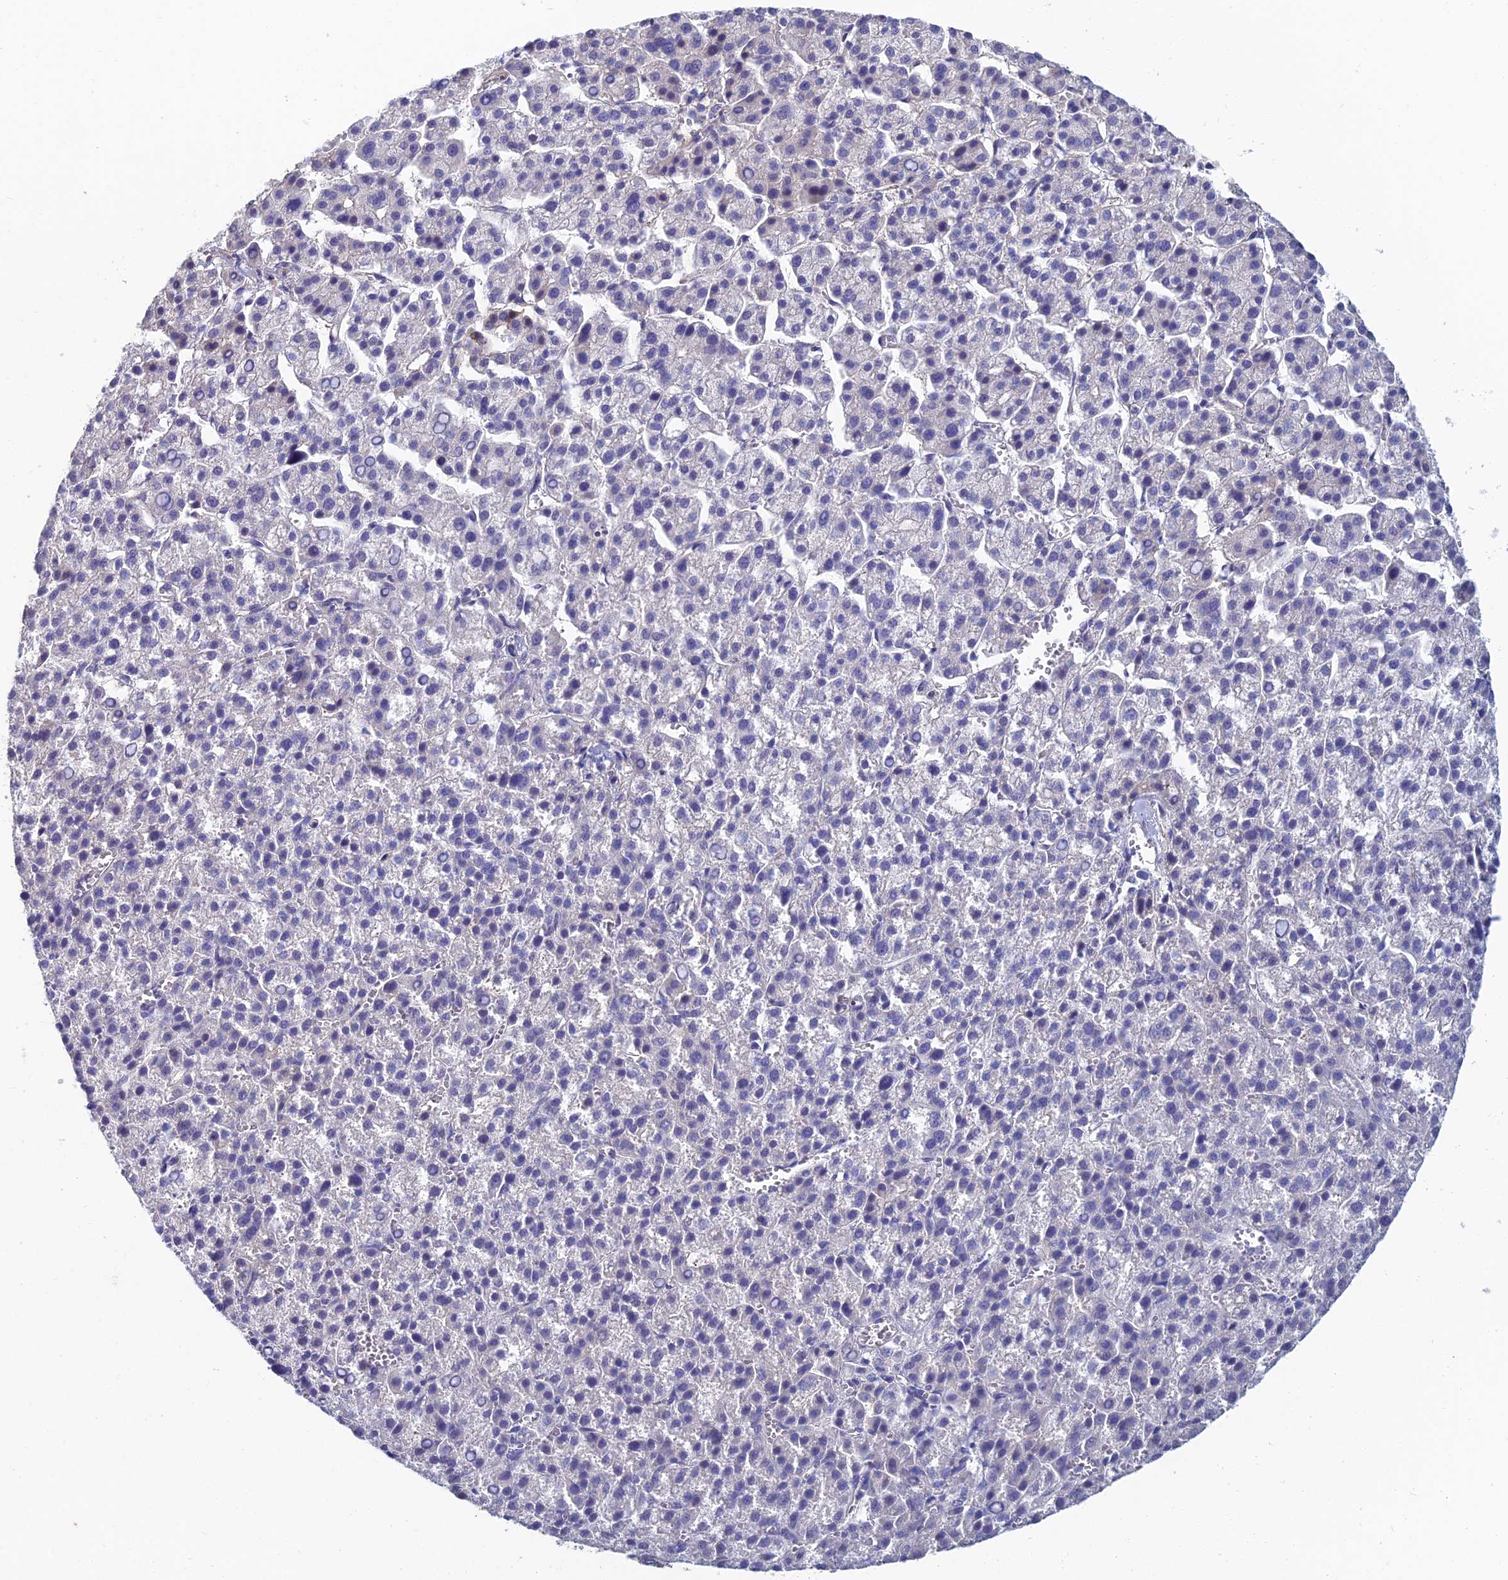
{"staining": {"intensity": "negative", "quantity": "none", "location": "none"}, "tissue": "liver cancer", "cell_type": "Tumor cells", "image_type": "cancer", "snomed": [{"axis": "morphology", "description": "Carcinoma, Hepatocellular, NOS"}, {"axis": "topography", "description": "Liver"}], "caption": "Tumor cells are negative for protein expression in human liver hepatocellular carcinoma. Nuclei are stained in blue.", "gene": "TRIM43B", "patient": {"sex": "female", "age": 58}}